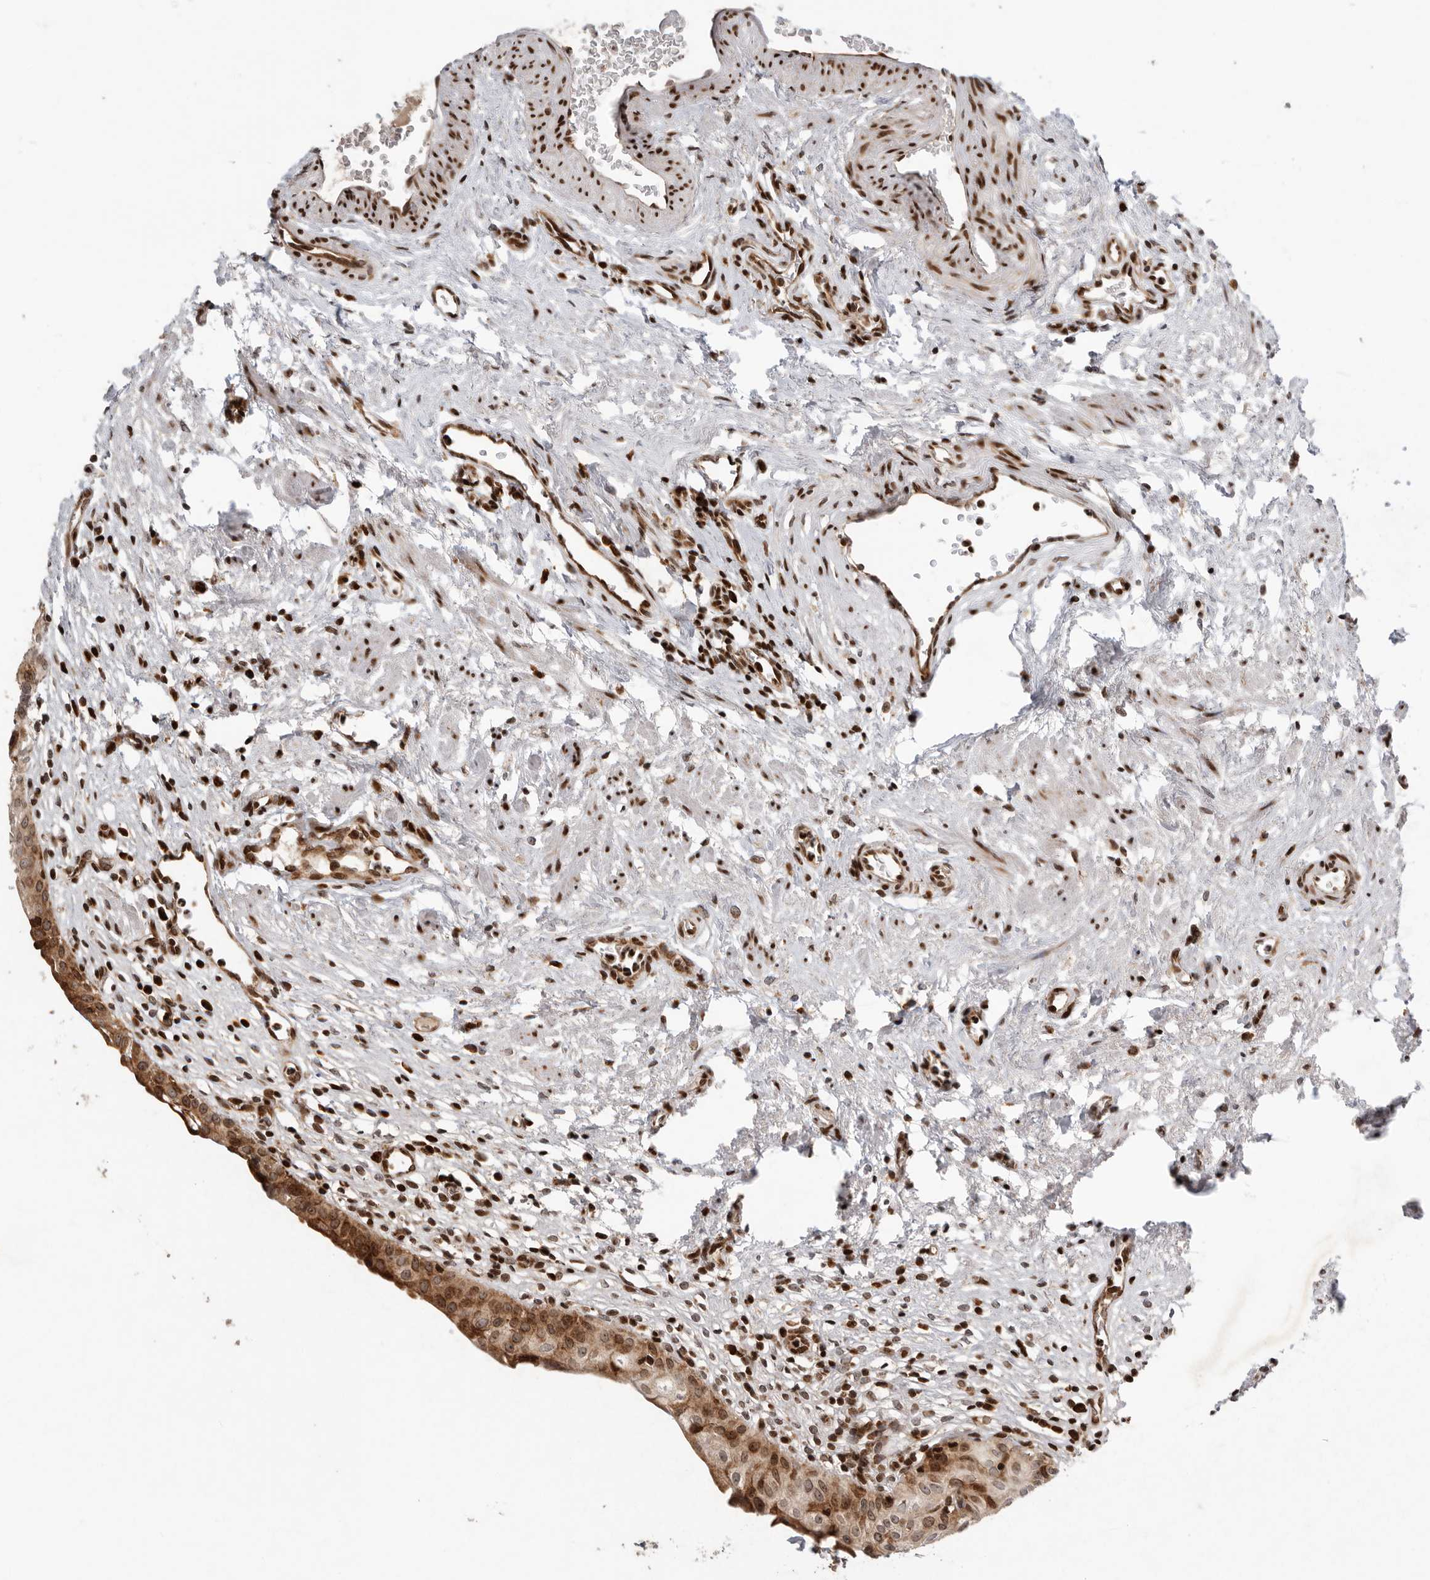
{"staining": {"intensity": "moderate", "quantity": ">75%", "location": "cytoplasmic/membranous,nuclear"}, "tissue": "urinary bladder", "cell_type": "Urothelial cells", "image_type": "normal", "snomed": [{"axis": "morphology", "description": "Normal tissue, NOS"}, {"axis": "morphology", "description": "Urothelial carcinoma, High grade"}, {"axis": "topography", "description": "Urinary bladder"}], "caption": "Immunohistochemistry (IHC) (DAB) staining of benign human urinary bladder displays moderate cytoplasmic/membranous,nuclear protein staining in approximately >75% of urothelial cells.", "gene": "FZD3", "patient": {"sex": "female", "age": 60}}